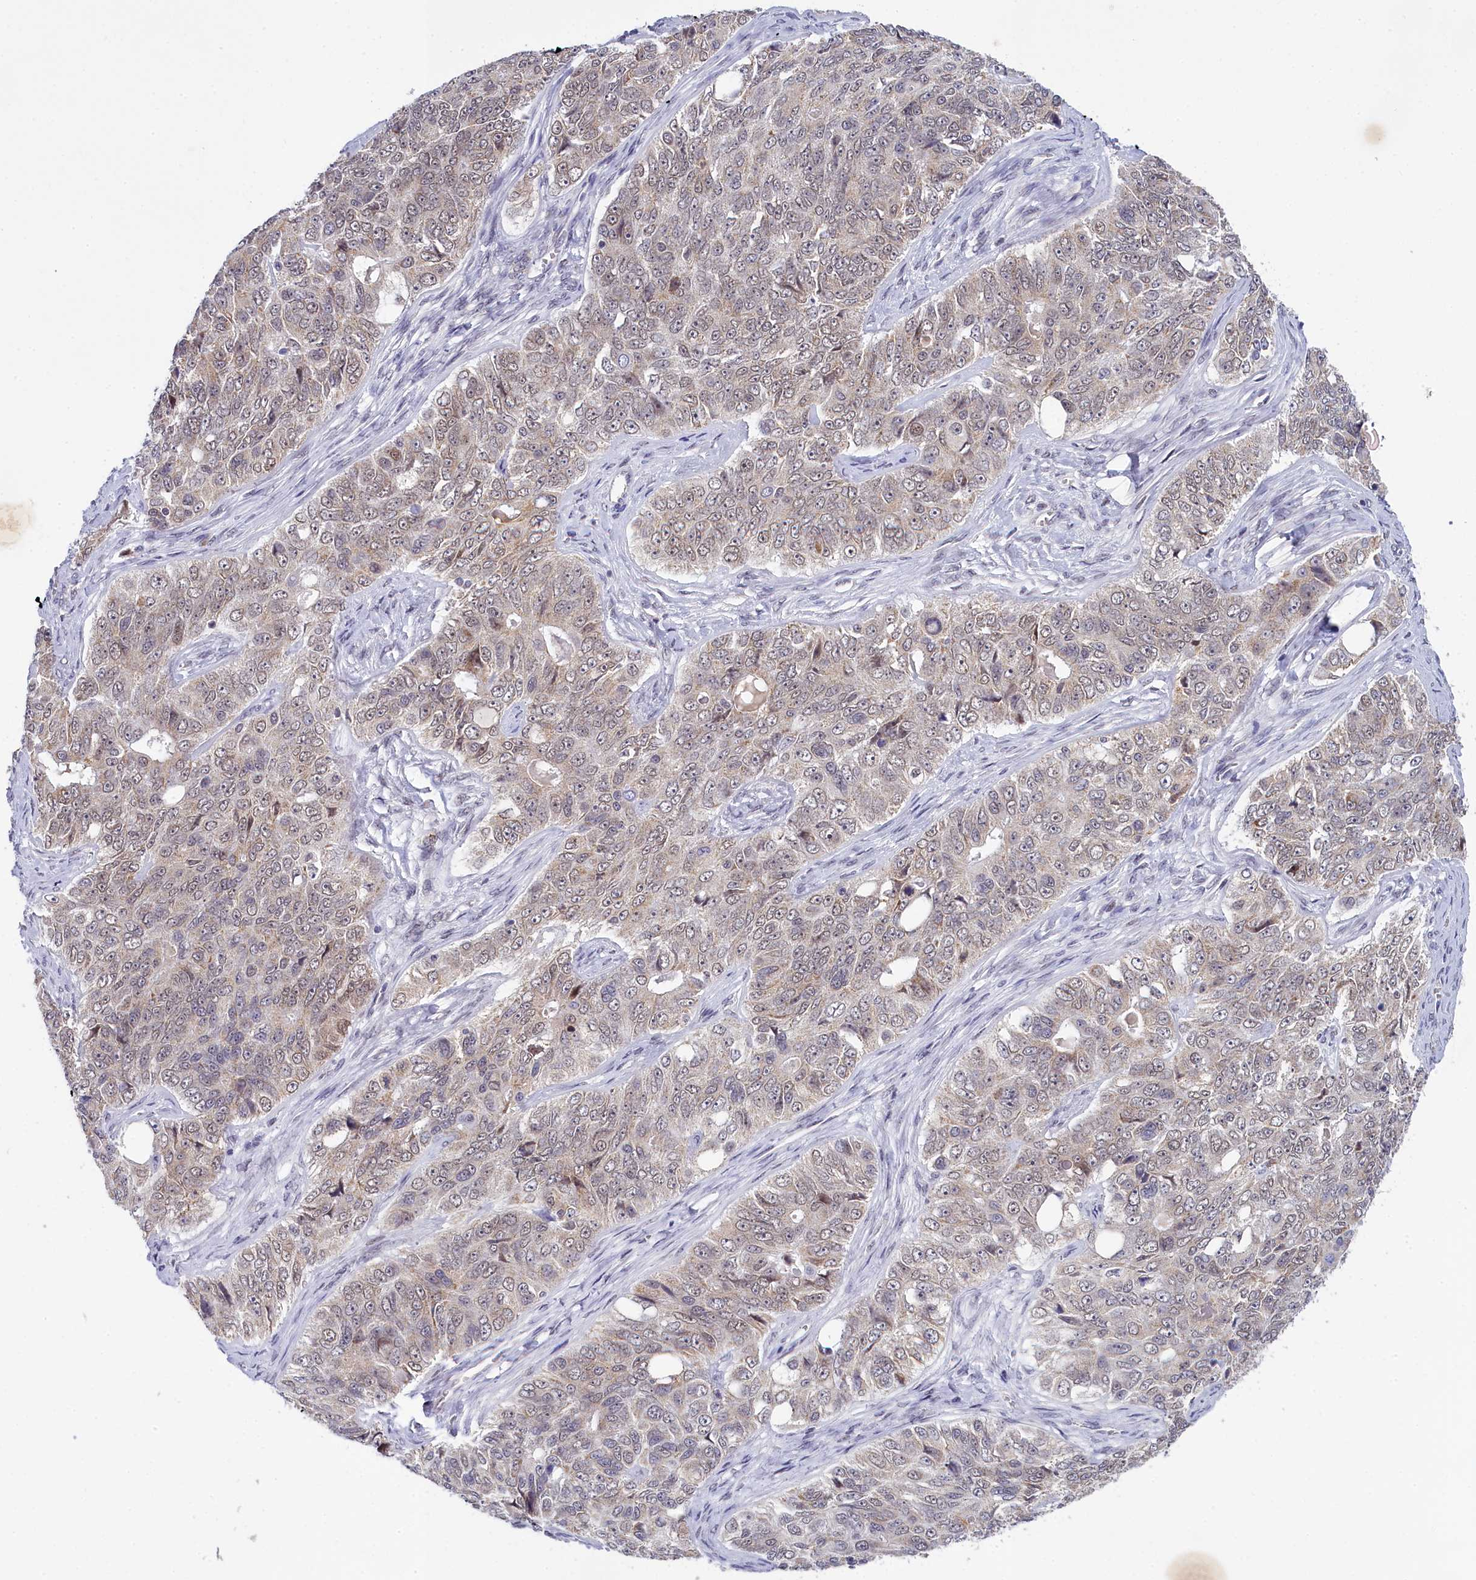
{"staining": {"intensity": "weak", "quantity": "<25%", "location": "nuclear"}, "tissue": "ovarian cancer", "cell_type": "Tumor cells", "image_type": "cancer", "snomed": [{"axis": "morphology", "description": "Carcinoma, endometroid"}, {"axis": "topography", "description": "Ovary"}], "caption": "DAB immunohistochemical staining of human endometroid carcinoma (ovarian) exhibits no significant positivity in tumor cells.", "gene": "PPHLN1", "patient": {"sex": "female", "age": 51}}